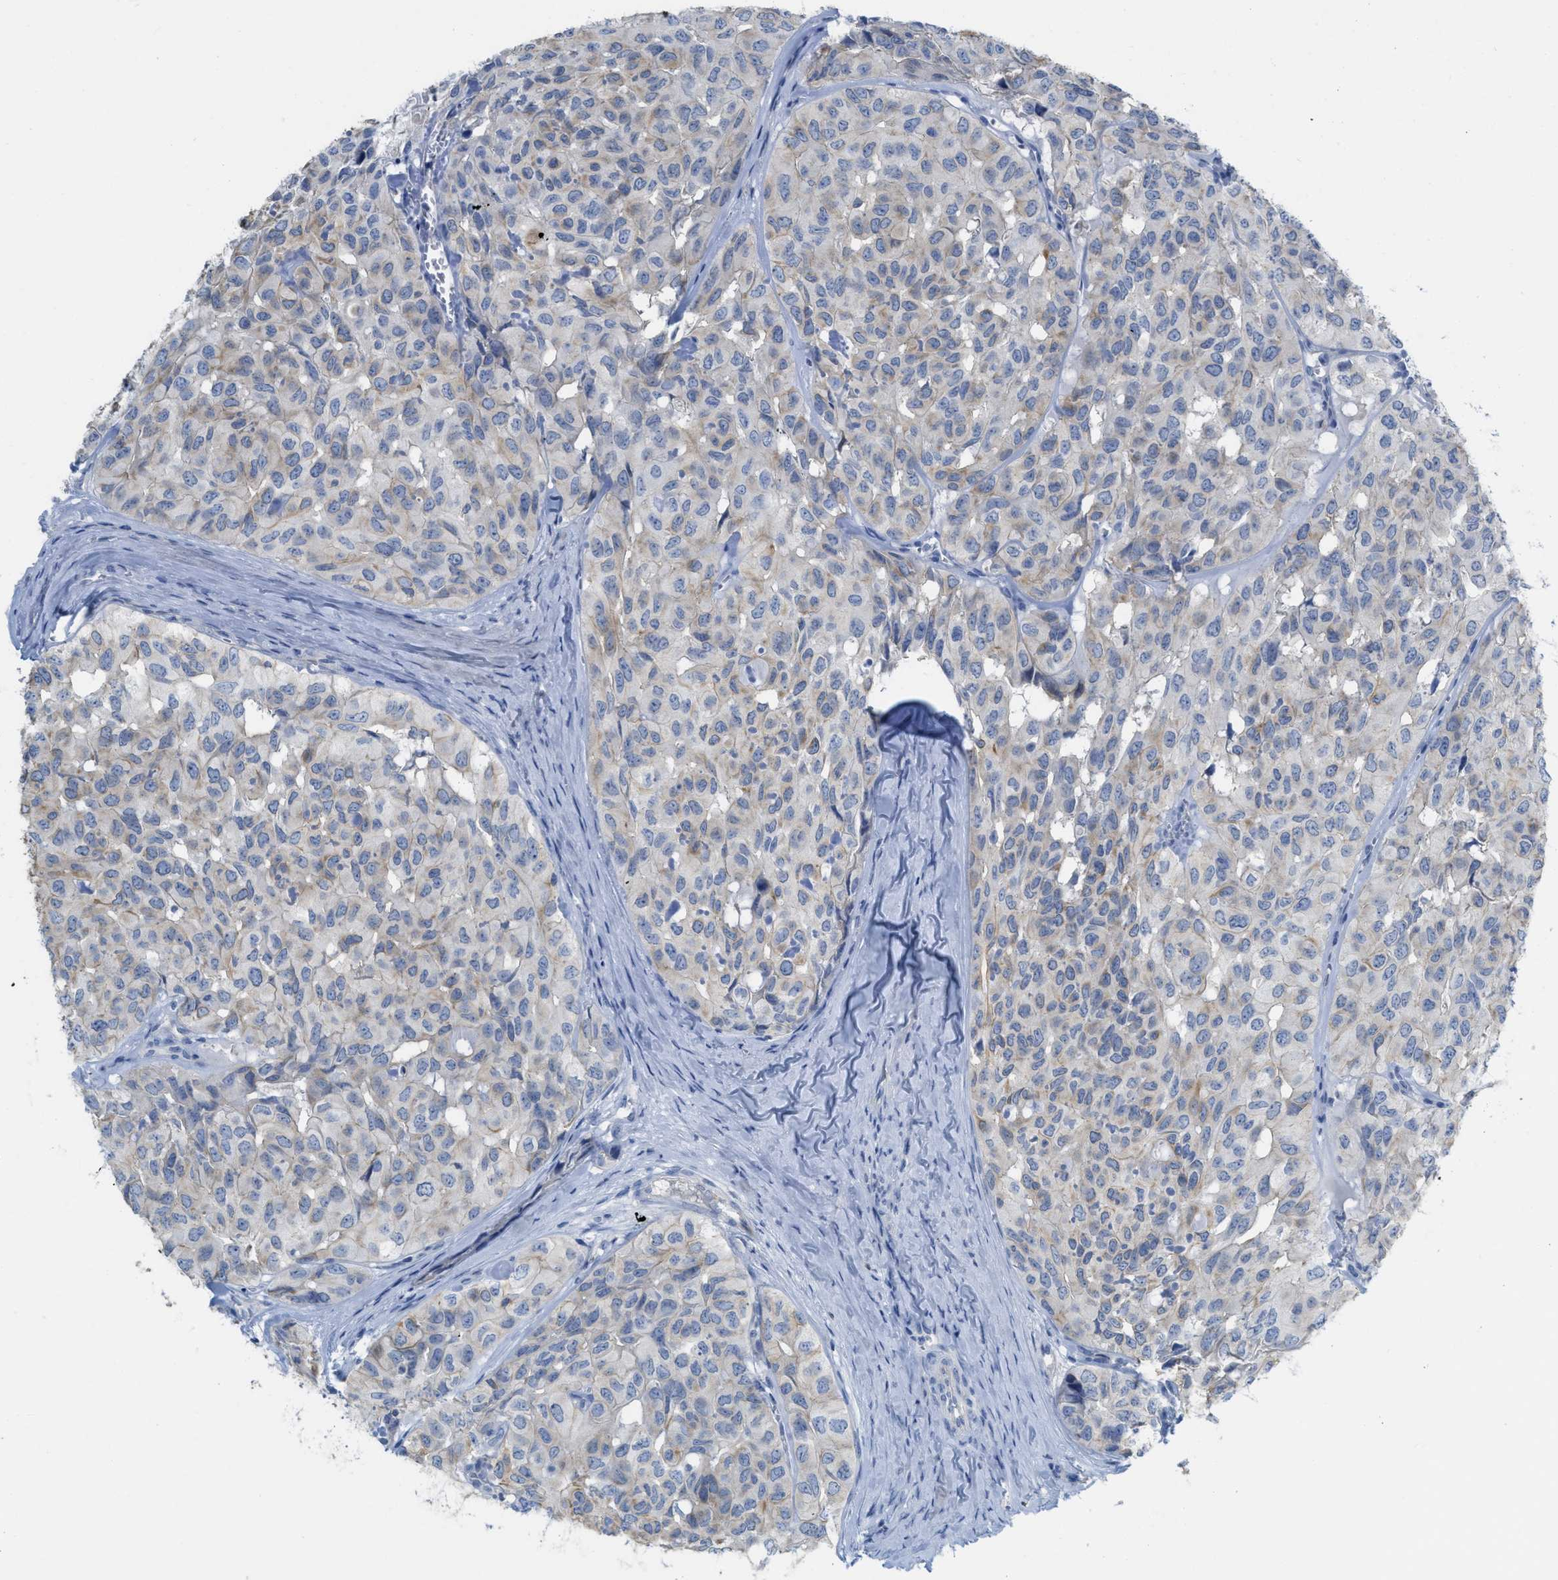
{"staining": {"intensity": "moderate", "quantity": "<25%", "location": "cytoplasmic/membranous"}, "tissue": "head and neck cancer", "cell_type": "Tumor cells", "image_type": "cancer", "snomed": [{"axis": "morphology", "description": "Adenocarcinoma, NOS"}, {"axis": "topography", "description": "Salivary gland, NOS"}, {"axis": "topography", "description": "Head-Neck"}], "caption": "Protein positivity by immunohistochemistry exhibits moderate cytoplasmic/membranous staining in approximately <25% of tumor cells in adenocarcinoma (head and neck).", "gene": "CNNM4", "patient": {"sex": "female", "age": 76}}